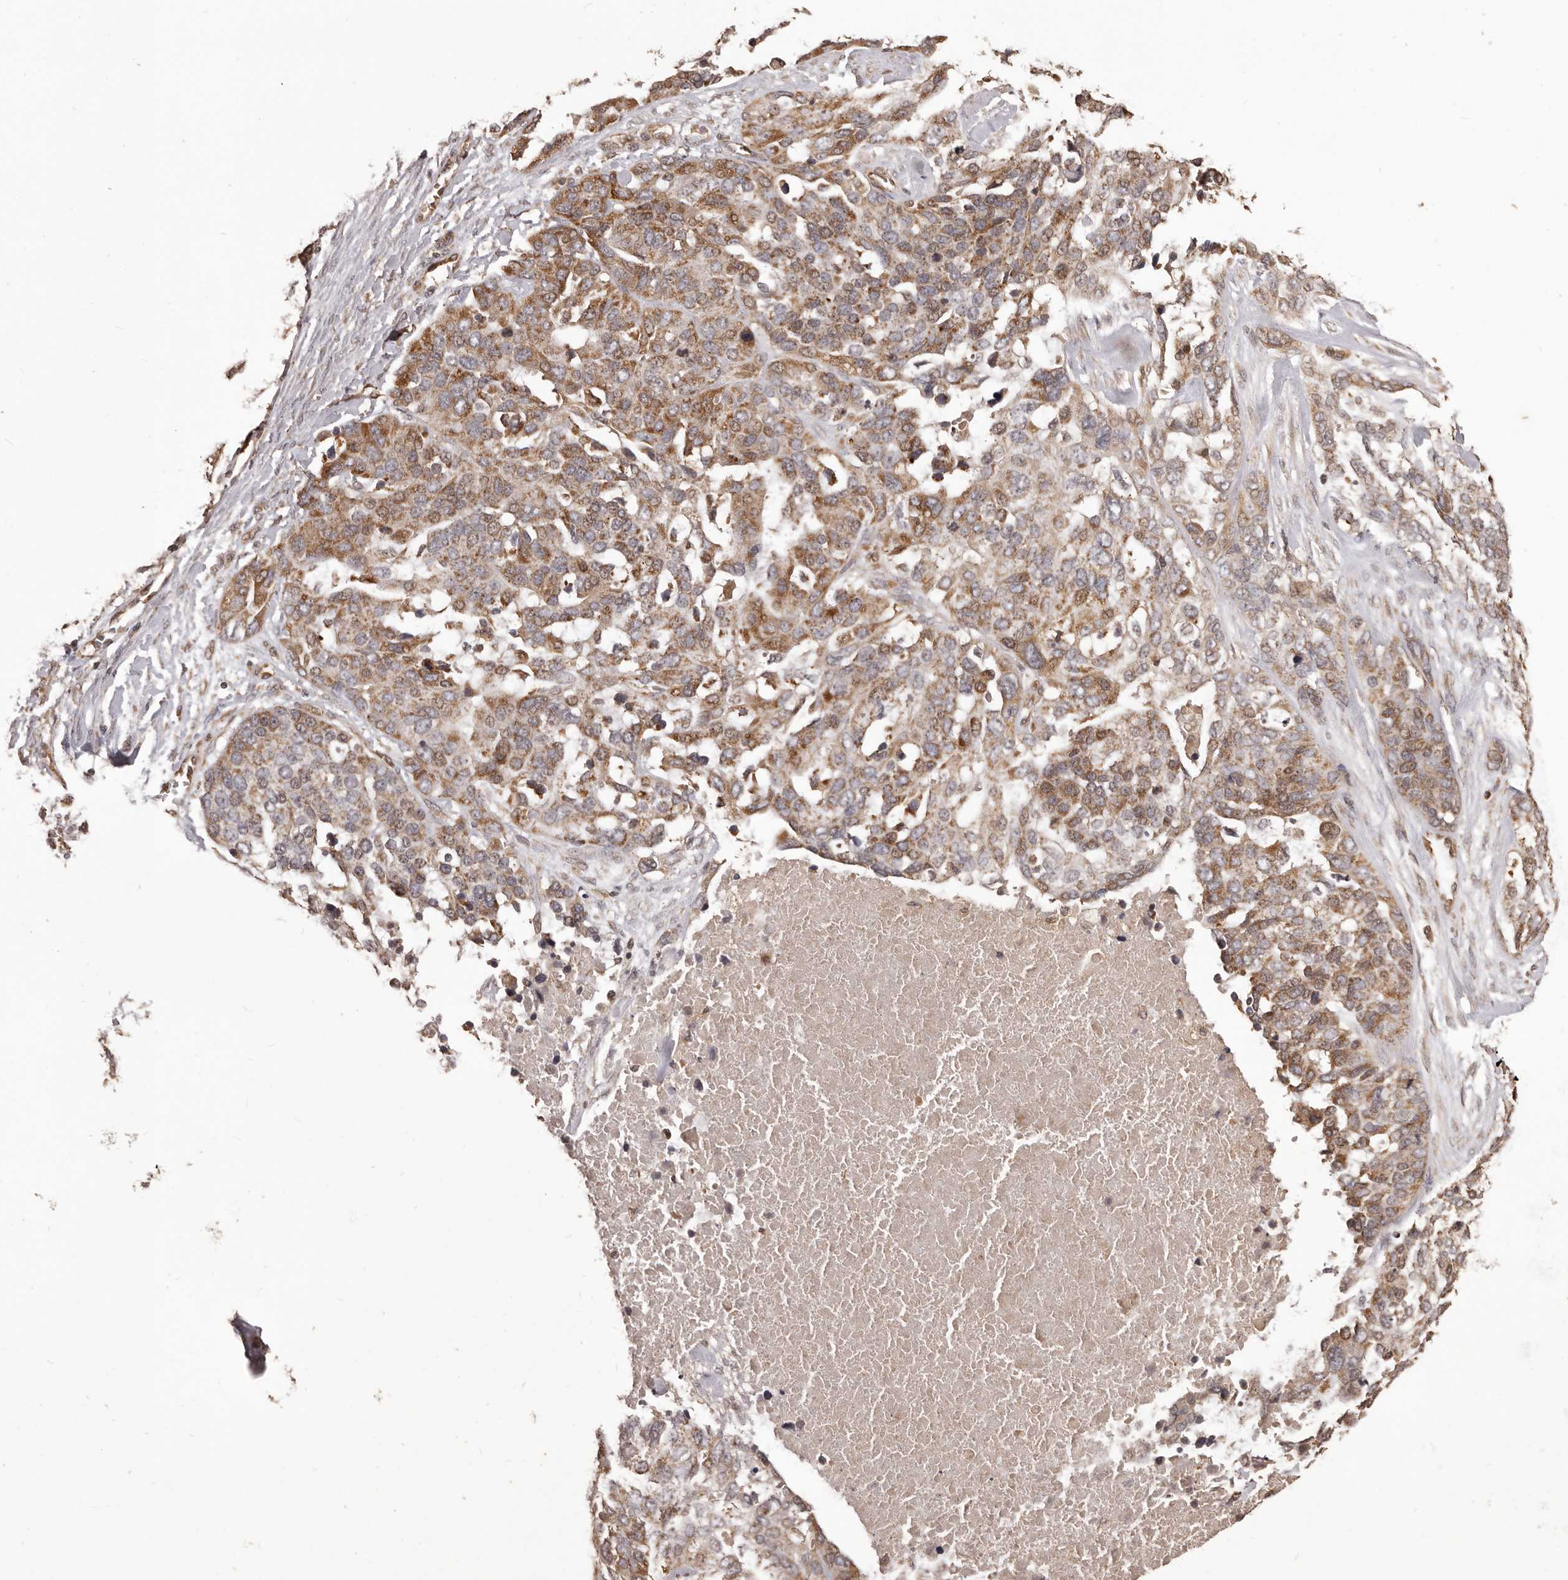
{"staining": {"intensity": "strong", "quantity": ">75%", "location": "cytoplasmic/membranous"}, "tissue": "ovarian cancer", "cell_type": "Tumor cells", "image_type": "cancer", "snomed": [{"axis": "morphology", "description": "Cystadenocarcinoma, serous, NOS"}, {"axis": "topography", "description": "Ovary"}], "caption": "A photomicrograph of ovarian serous cystadenocarcinoma stained for a protein exhibits strong cytoplasmic/membranous brown staining in tumor cells. The staining is performed using DAB (3,3'-diaminobenzidine) brown chromogen to label protein expression. The nuclei are counter-stained blue using hematoxylin.", "gene": "QRSL1", "patient": {"sex": "female", "age": 44}}